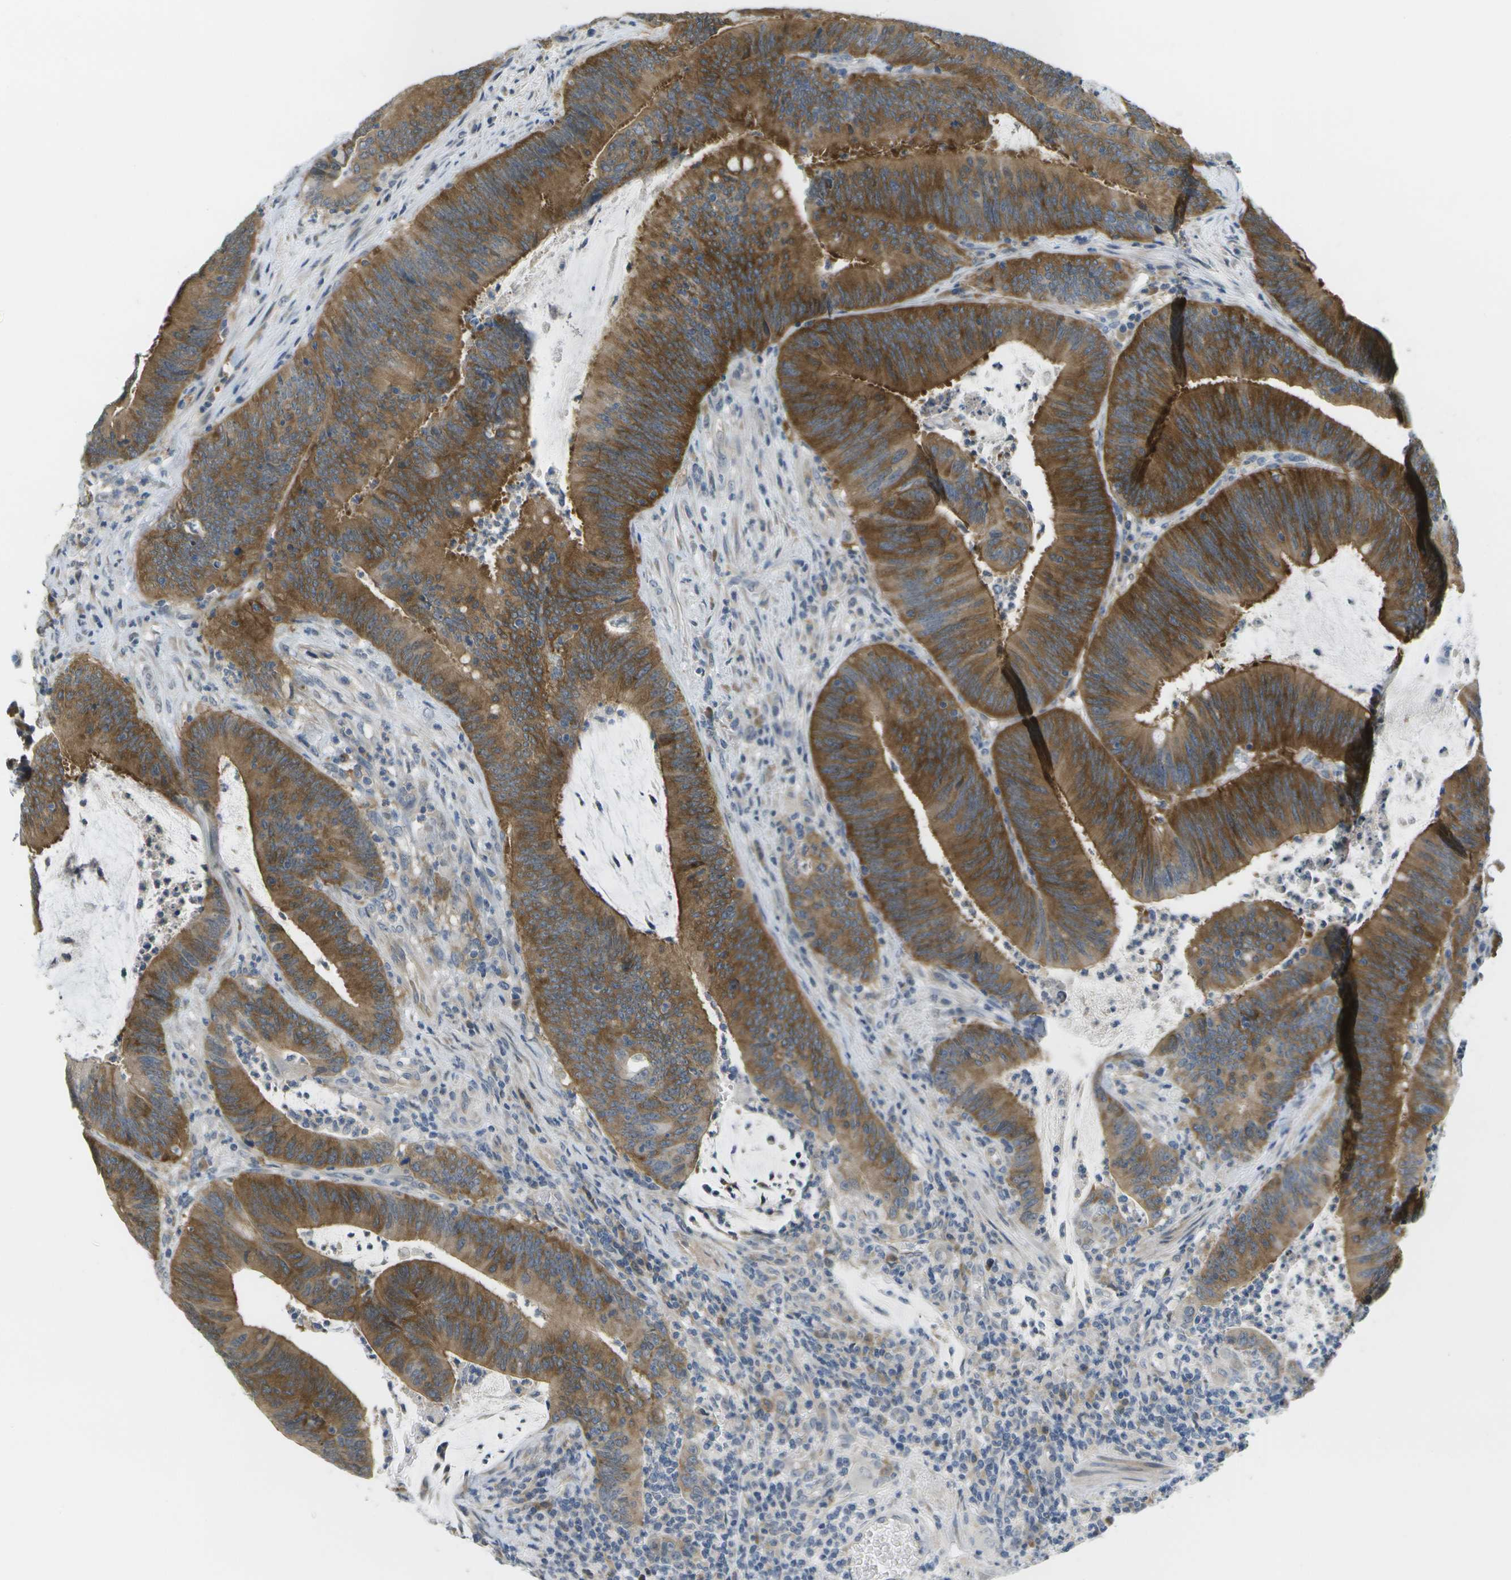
{"staining": {"intensity": "strong", "quantity": ">75%", "location": "cytoplasmic/membranous"}, "tissue": "colorectal cancer", "cell_type": "Tumor cells", "image_type": "cancer", "snomed": [{"axis": "morphology", "description": "Normal tissue, NOS"}, {"axis": "morphology", "description": "Adenocarcinoma, NOS"}, {"axis": "topography", "description": "Rectum"}], "caption": "Immunohistochemistry (IHC) of human colorectal cancer displays high levels of strong cytoplasmic/membranous expression in approximately >75% of tumor cells.", "gene": "MARCHF8", "patient": {"sex": "female", "age": 66}}